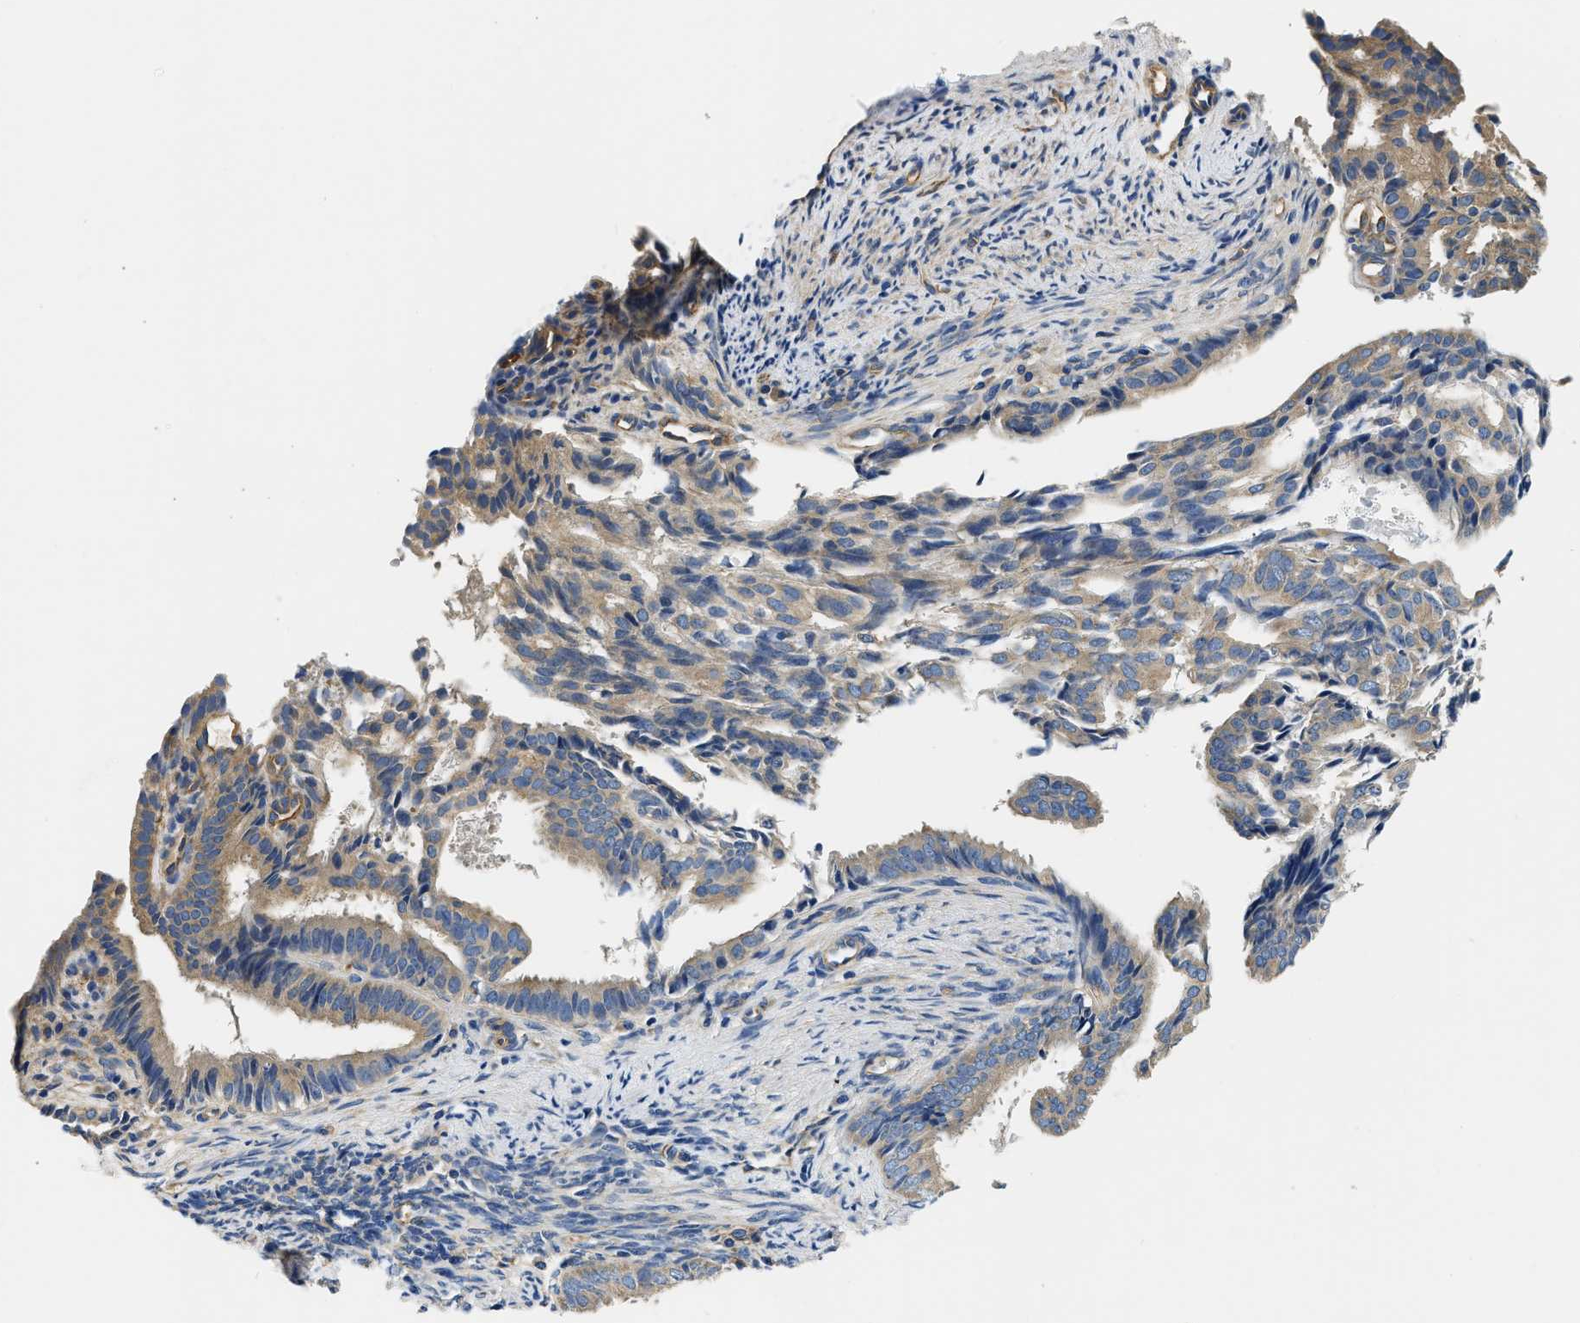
{"staining": {"intensity": "moderate", "quantity": ">75%", "location": "cytoplasmic/membranous"}, "tissue": "endometrial cancer", "cell_type": "Tumor cells", "image_type": "cancer", "snomed": [{"axis": "morphology", "description": "Adenocarcinoma, NOS"}, {"axis": "topography", "description": "Endometrium"}], "caption": "Immunohistochemistry staining of endometrial adenocarcinoma, which demonstrates medium levels of moderate cytoplasmic/membranous positivity in approximately >75% of tumor cells indicating moderate cytoplasmic/membranous protein expression. The staining was performed using DAB (3,3'-diaminobenzidine) (brown) for protein detection and nuclei were counterstained in hematoxylin (blue).", "gene": "CSDE1", "patient": {"sex": "female", "age": 58}}